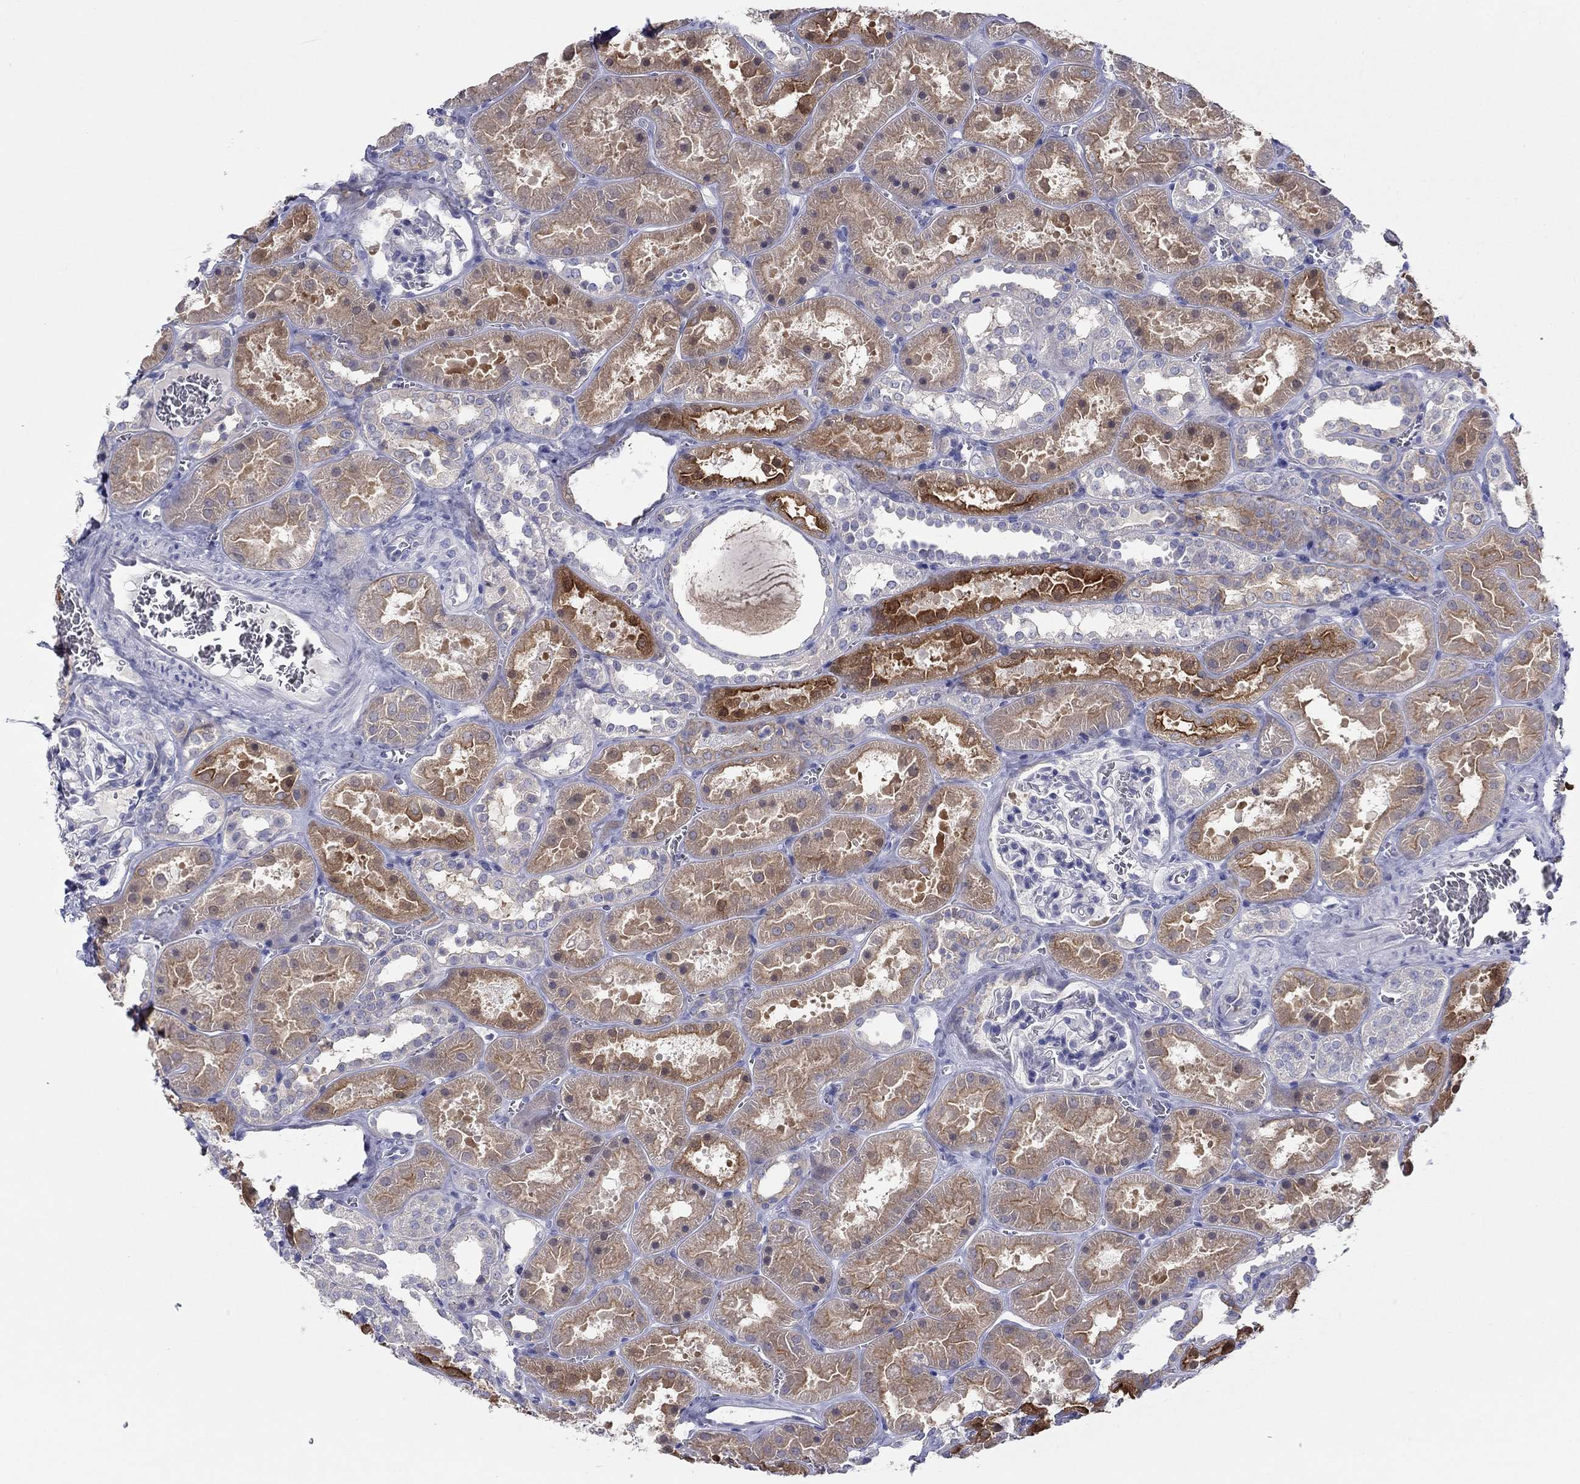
{"staining": {"intensity": "negative", "quantity": "none", "location": "none"}, "tissue": "kidney", "cell_type": "Cells in glomeruli", "image_type": "normal", "snomed": [{"axis": "morphology", "description": "Normal tissue, NOS"}, {"axis": "topography", "description": "Kidney"}], "caption": "Immunohistochemical staining of benign human kidney shows no significant positivity in cells in glomeruli.", "gene": "PLS1", "patient": {"sex": "female", "age": 41}}